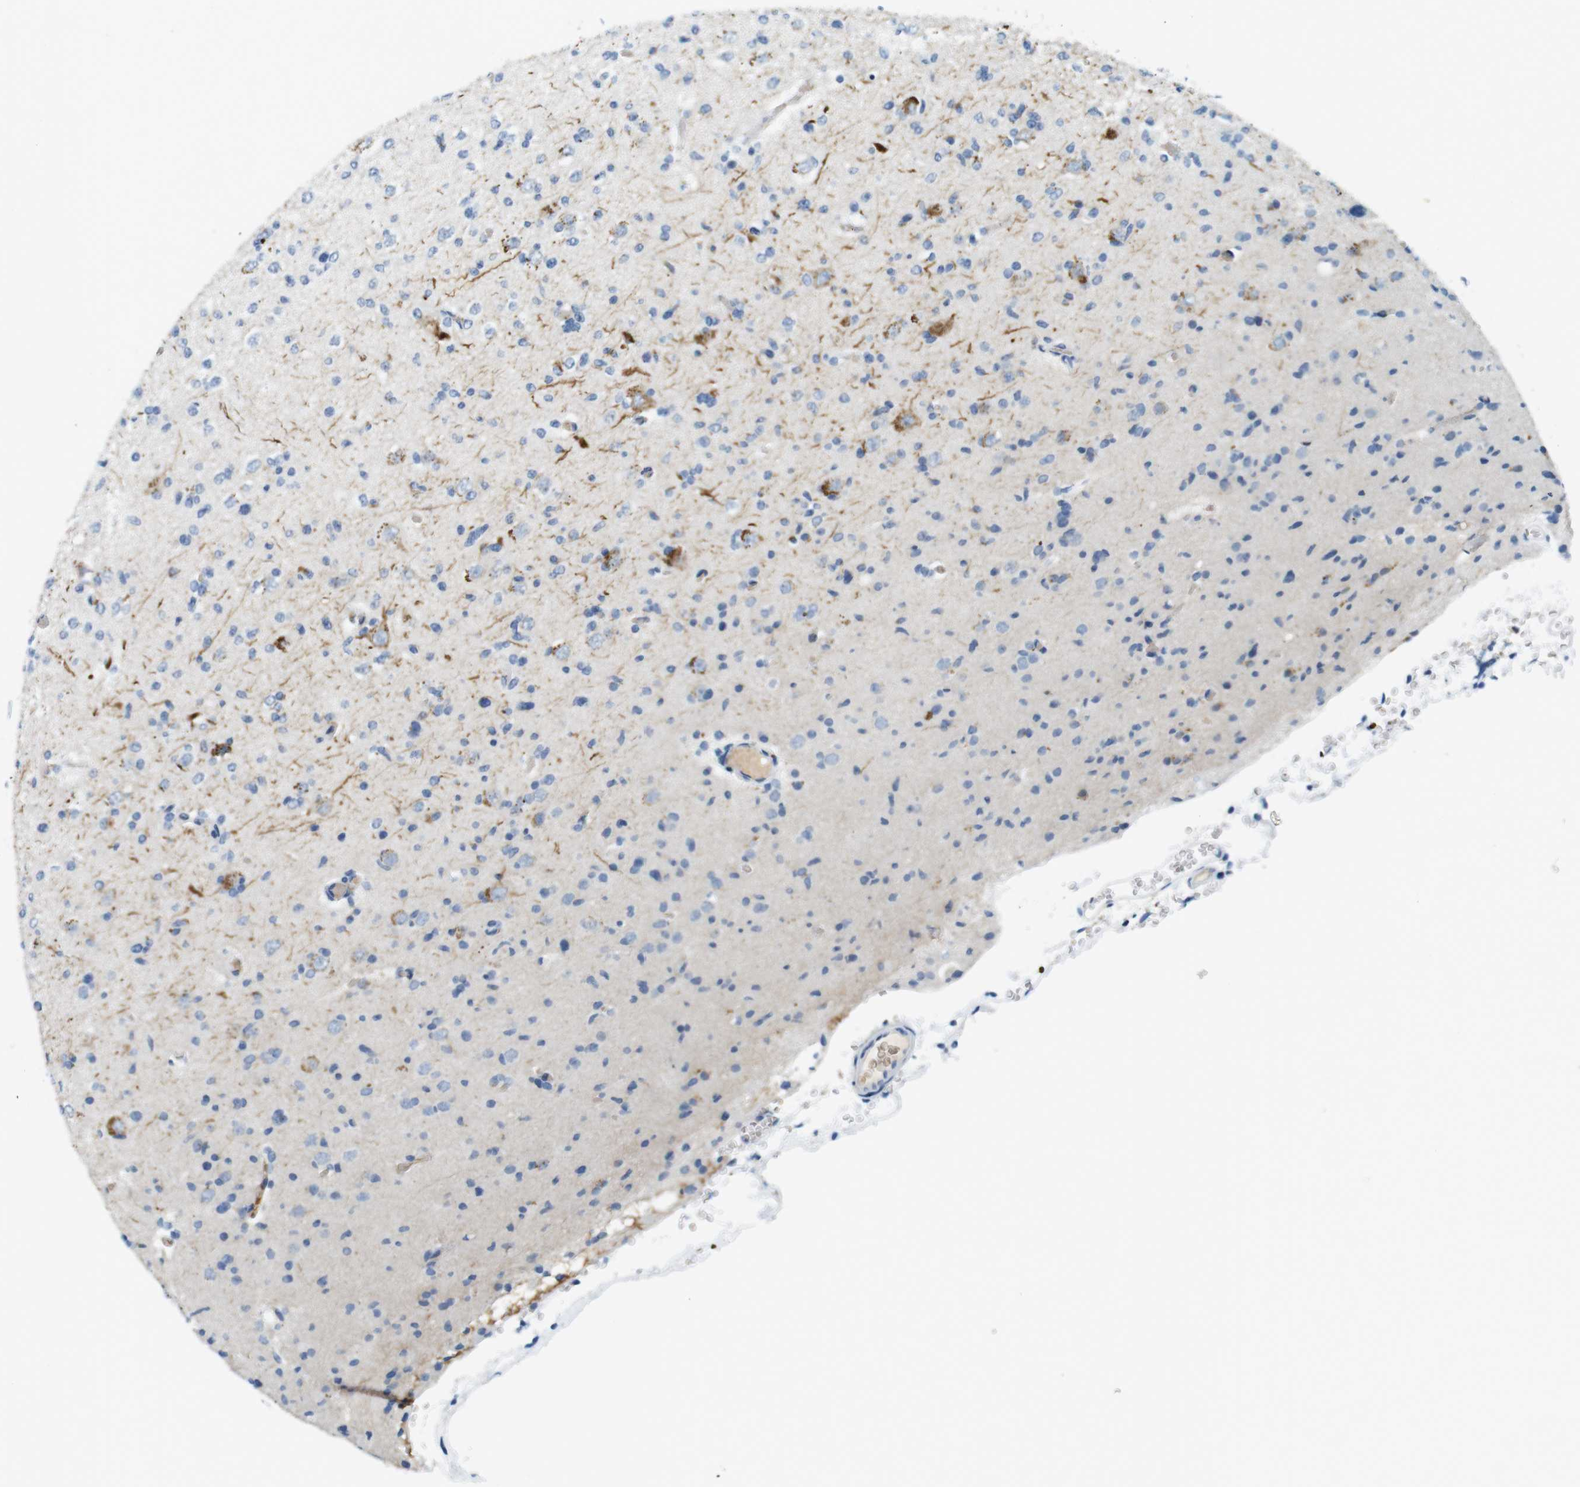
{"staining": {"intensity": "negative", "quantity": "none", "location": "none"}, "tissue": "glioma", "cell_type": "Tumor cells", "image_type": "cancer", "snomed": [{"axis": "morphology", "description": "Glioma, malignant, Low grade"}, {"axis": "topography", "description": "Brain"}], "caption": "IHC of glioma exhibits no positivity in tumor cells. Nuclei are stained in blue.", "gene": "TFAP2C", "patient": {"sex": "female", "age": 22}}